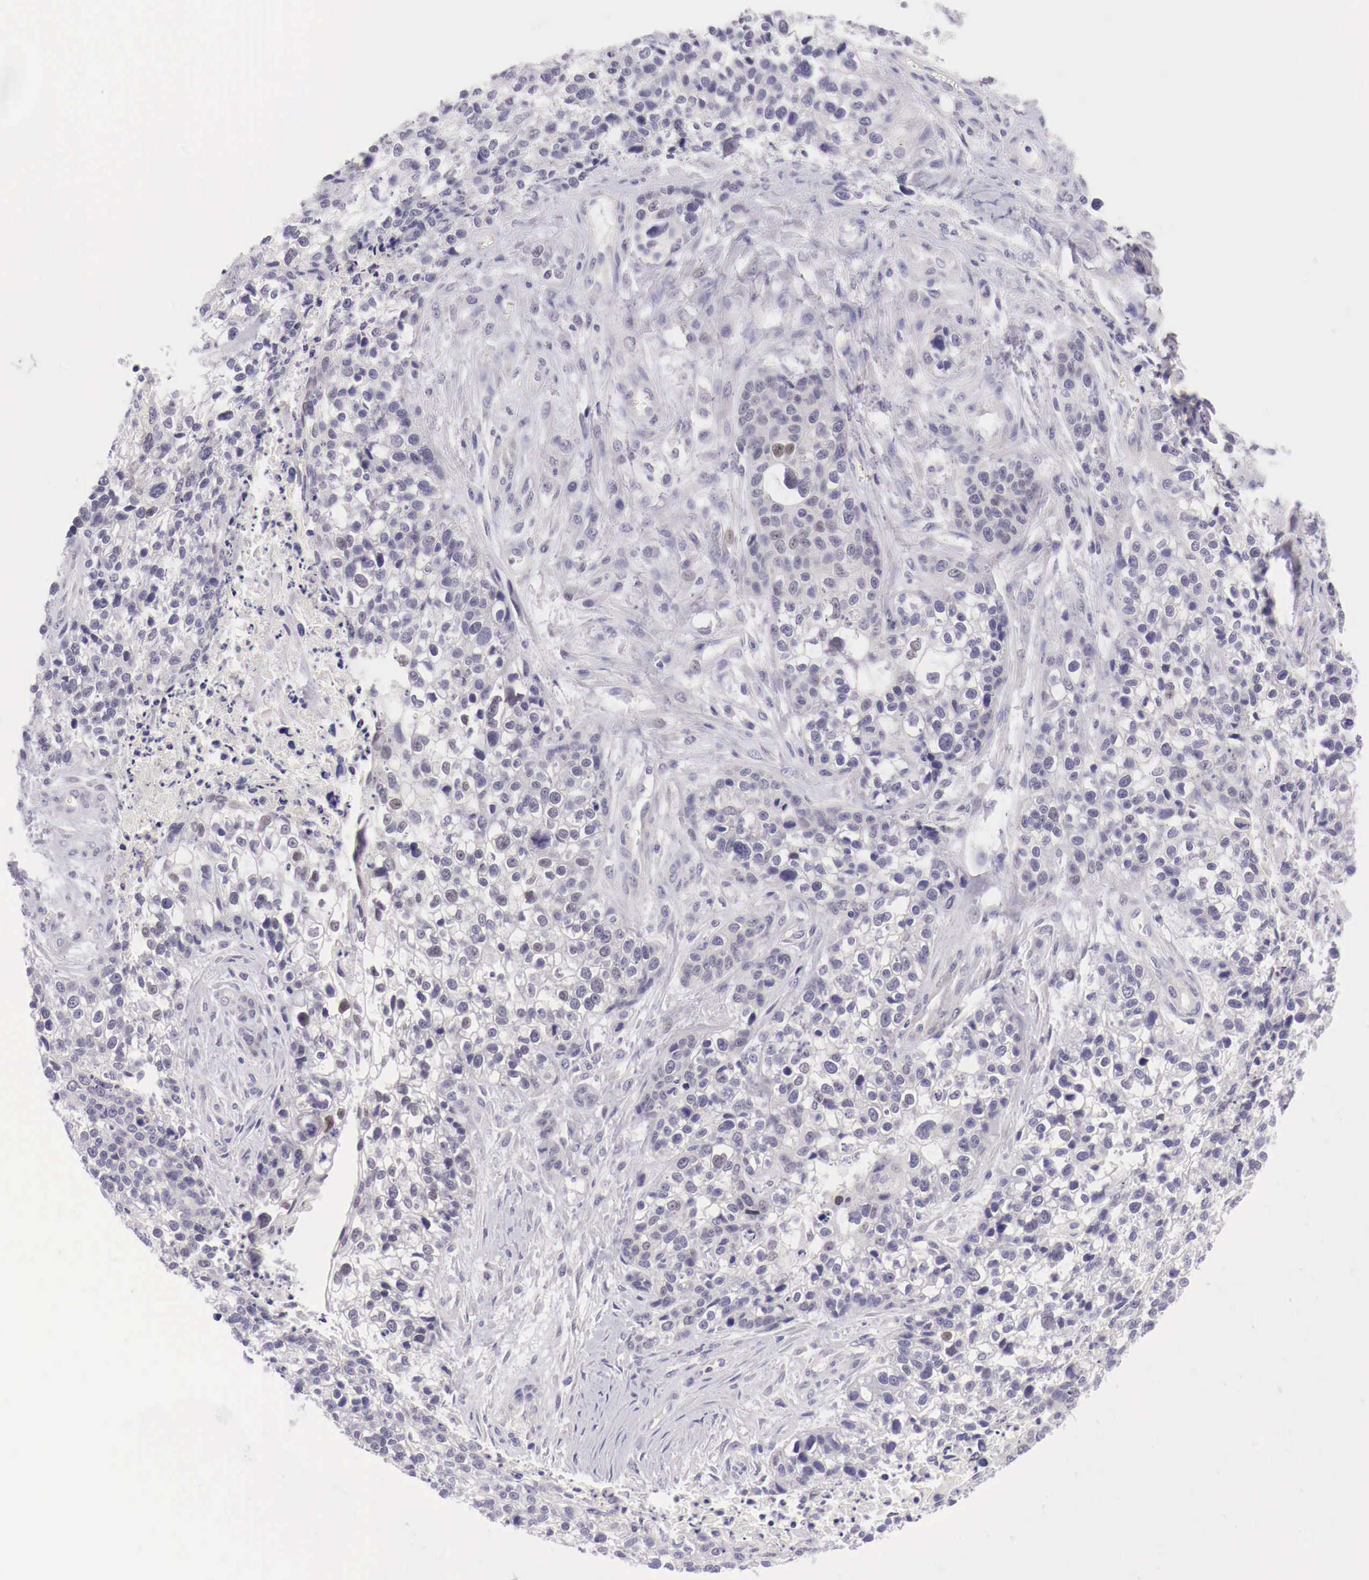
{"staining": {"intensity": "negative", "quantity": "none", "location": "none"}, "tissue": "lung cancer", "cell_type": "Tumor cells", "image_type": "cancer", "snomed": [{"axis": "morphology", "description": "Squamous cell carcinoma, NOS"}, {"axis": "topography", "description": "Lymph node"}, {"axis": "topography", "description": "Lung"}], "caption": "The immunohistochemistry micrograph has no significant positivity in tumor cells of lung squamous cell carcinoma tissue.", "gene": "BCL6", "patient": {"sex": "male", "age": 74}}